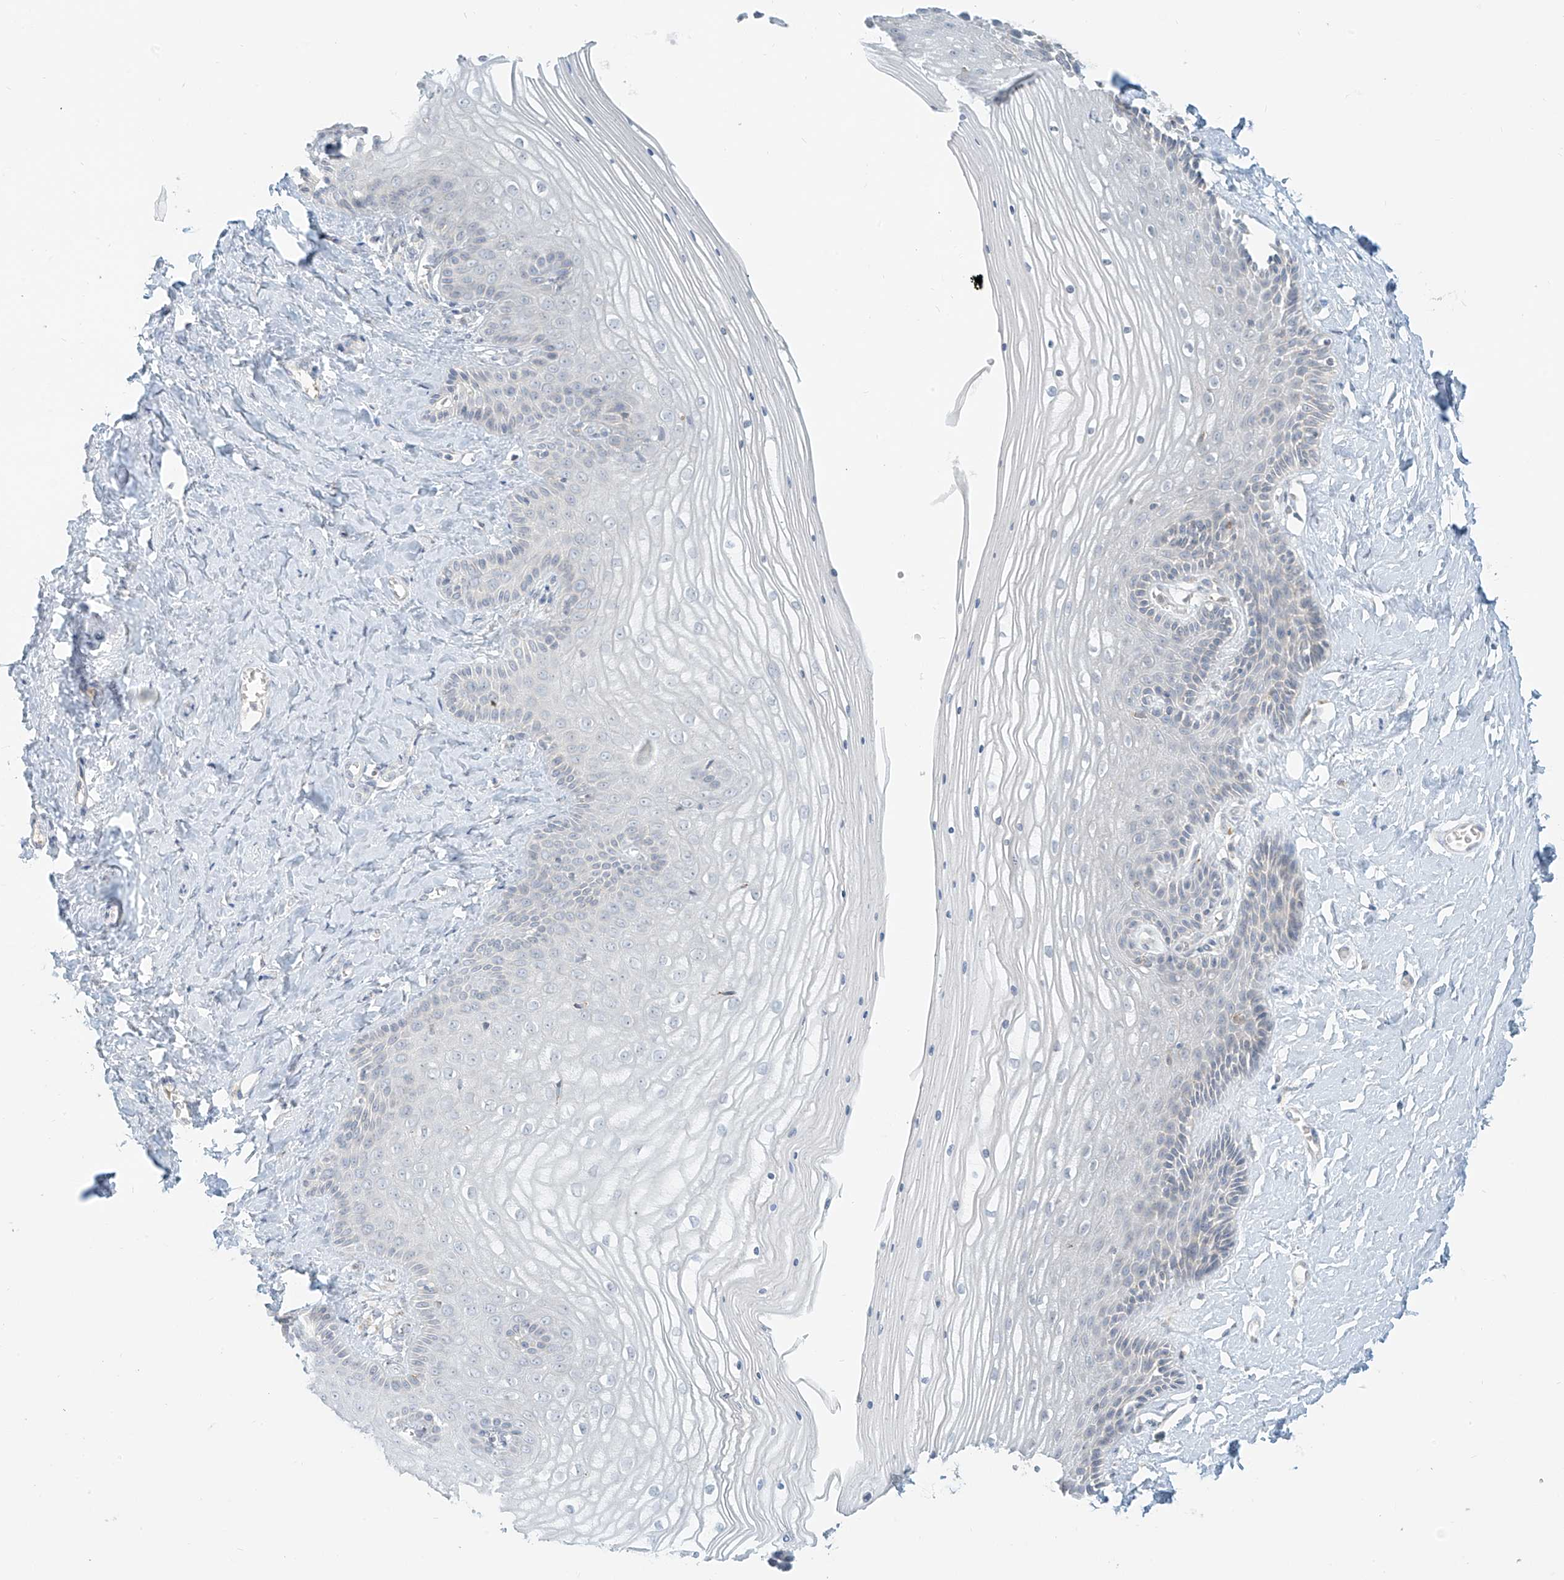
{"staining": {"intensity": "negative", "quantity": "none", "location": "none"}, "tissue": "vagina", "cell_type": "Squamous epithelial cells", "image_type": "normal", "snomed": [{"axis": "morphology", "description": "Normal tissue, NOS"}, {"axis": "topography", "description": "Vagina"}, {"axis": "topography", "description": "Cervix"}], "caption": "The immunohistochemistry histopathology image has no significant positivity in squamous epithelial cells of vagina.", "gene": "C2orf42", "patient": {"sex": "female", "age": 40}}